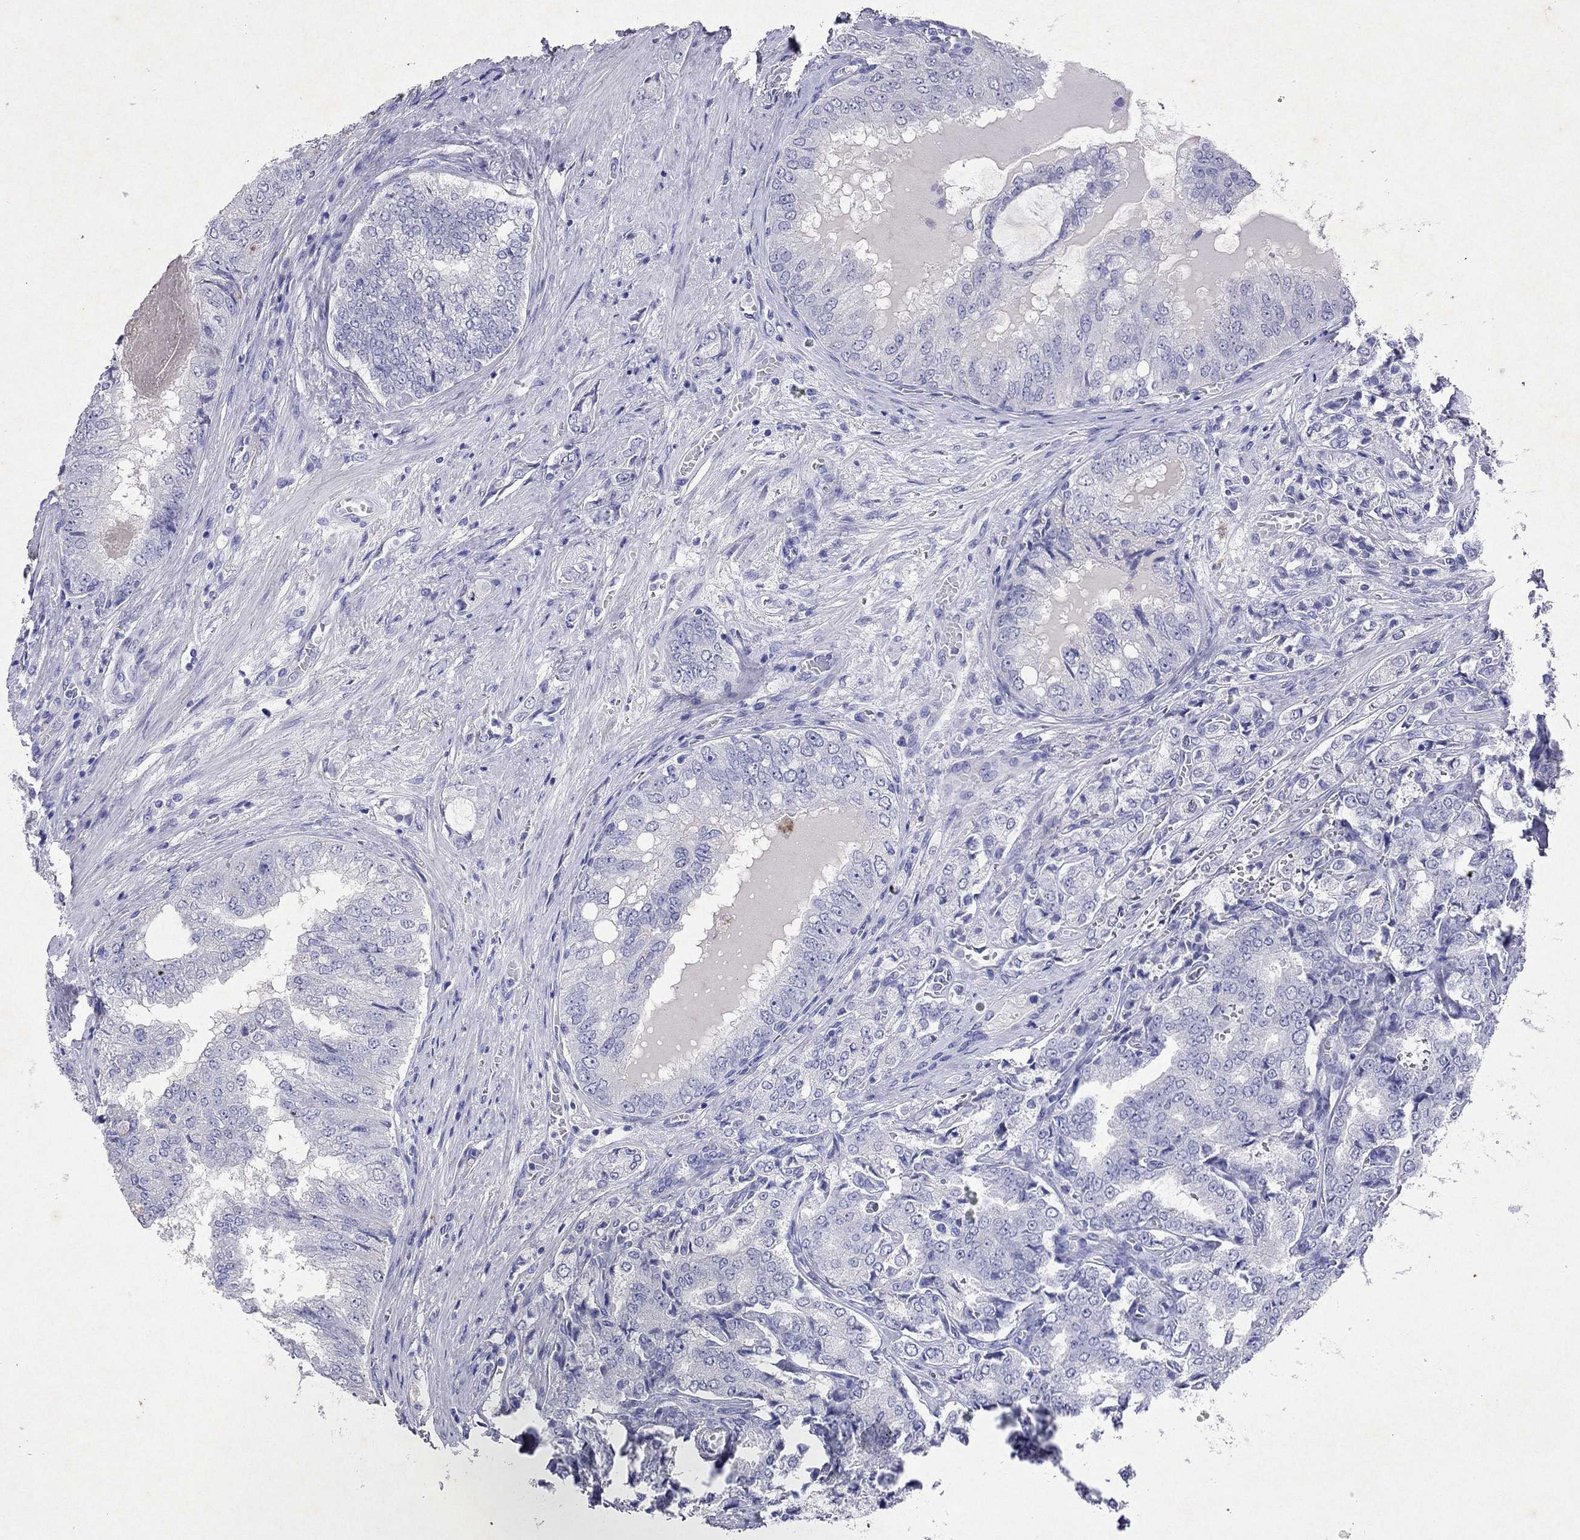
{"staining": {"intensity": "negative", "quantity": "none", "location": "none"}, "tissue": "prostate cancer", "cell_type": "Tumor cells", "image_type": "cancer", "snomed": [{"axis": "morphology", "description": "Adenocarcinoma, NOS"}, {"axis": "topography", "description": "Prostate"}], "caption": "A high-resolution image shows IHC staining of prostate cancer (adenocarcinoma), which exhibits no significant positivity in tumor cells.", "gene": "ARMC12", "patient": {"sex": "male", "age": 65}}